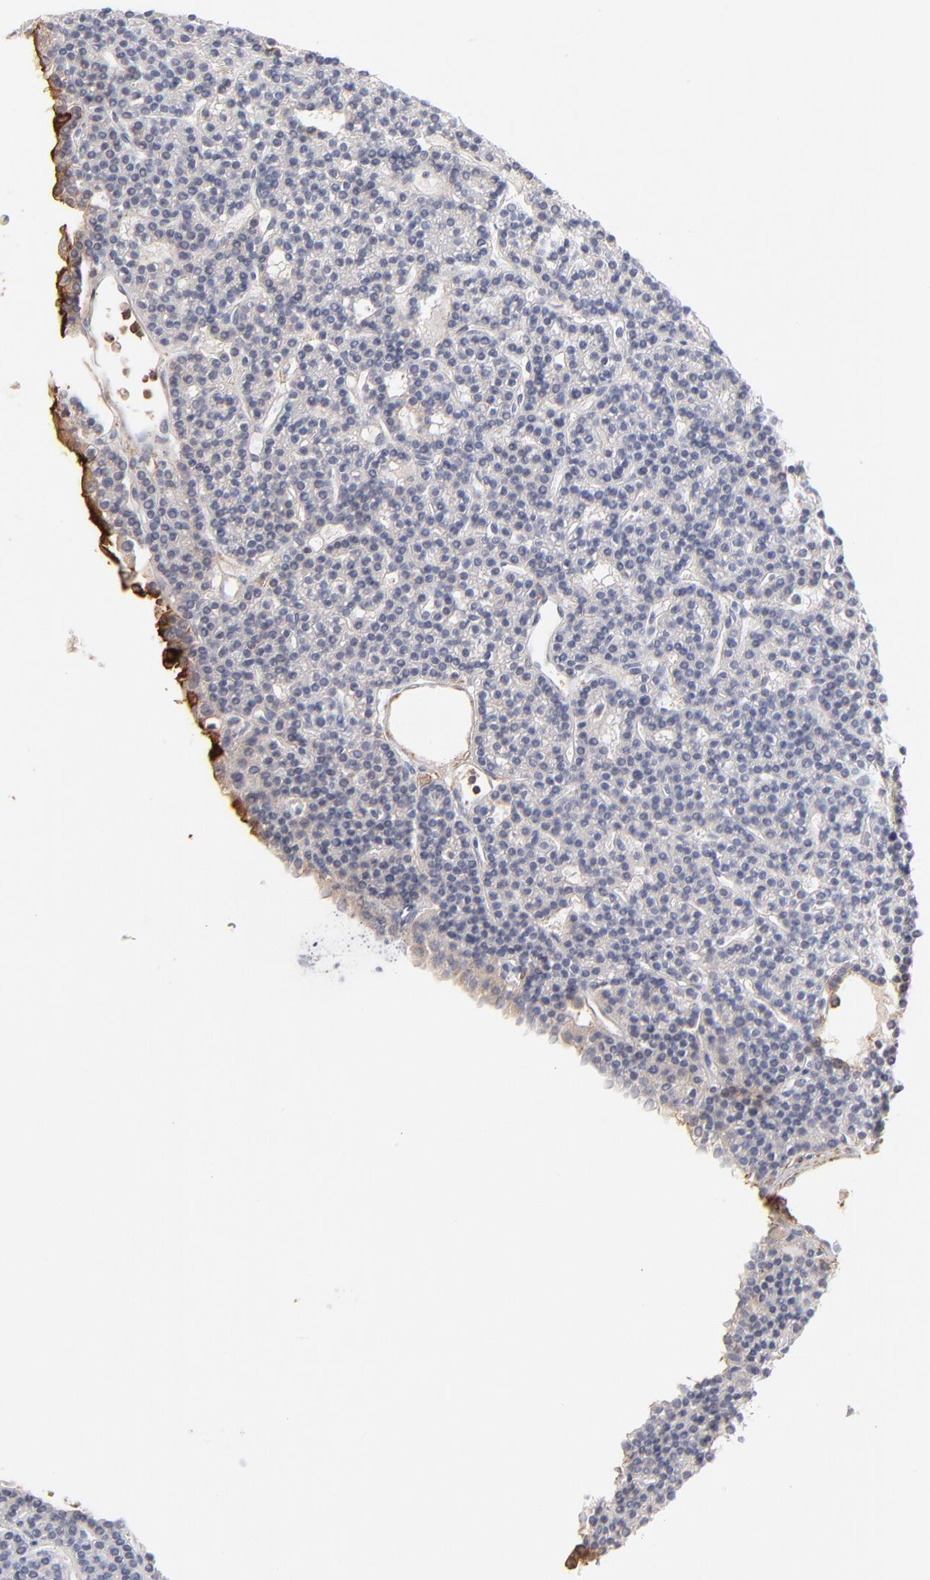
{"staining": {"intensity": "negative", "quantity": "none", "location": "none"}, "tissue": "parathyroid gland", "cell_type": "Glandular cells", "image_type": "normal", "snomed": [{"axis": "morphology", "description": "Normal tissue, NOS"}, {"axis": "topography", "description": "Parathyroid gland"}], "caption": "There is no significant staining in glandular cells of parathyroid gland. The staining is performed using DAB brown chromogen with nuclei counter-stained in using hematoxylin.", "gene": "APOH", "patient": {"sex": "female", "age": 45}}